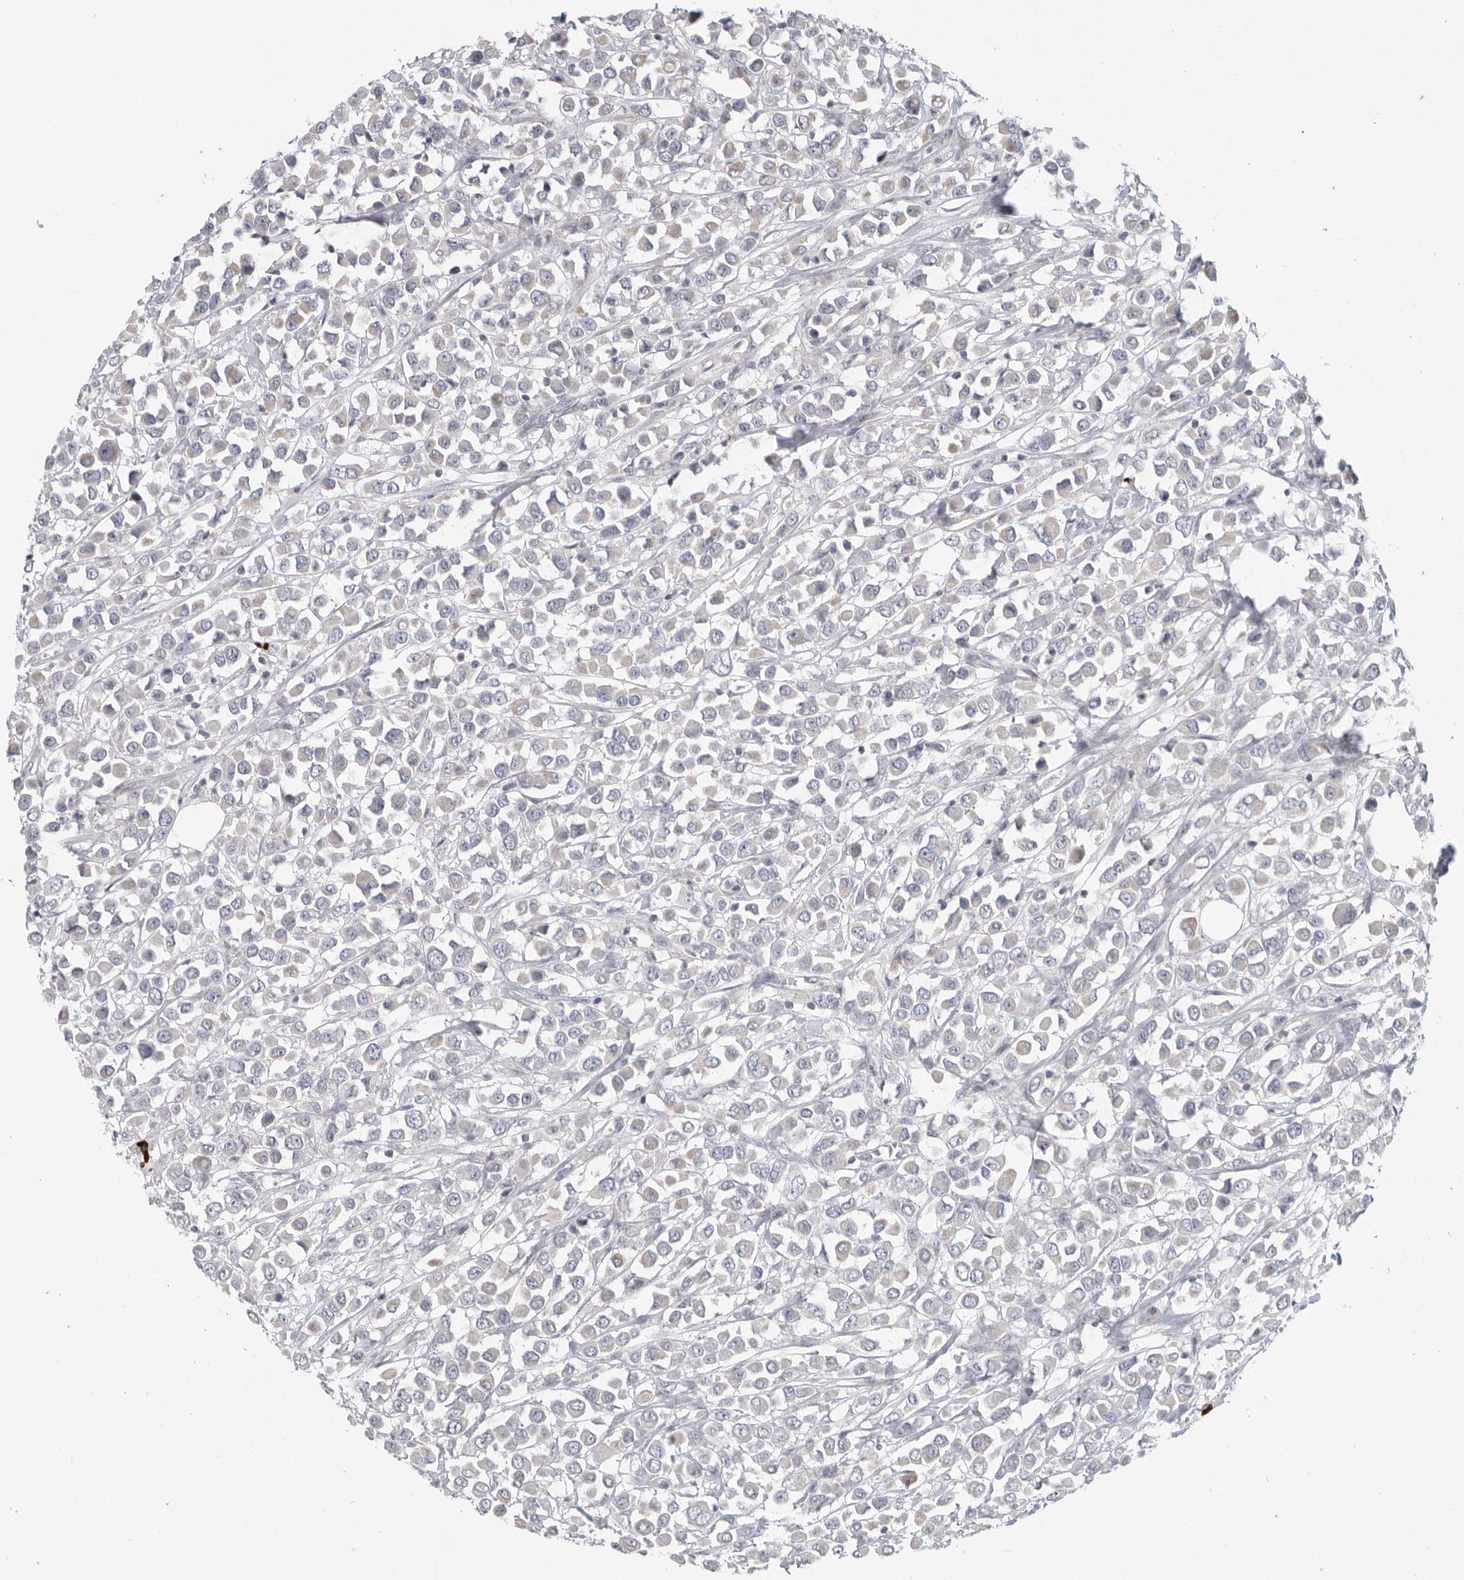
{"staining": {"intensity": "negative", "quantity": "none", "location": "none"}, "tissue": "breast cancer", "cell_type": "Tumor cells", "image_type": "cancer", "snomed": [{"axis": "morphology", "description": "Duct carcinoma"}, {"axis": "topography", "description": "Breast"}], "caption": "An image of invasive ductal carcinoma (breast) stained for a protein demonstrates no brown staining in tumor cells.", "gene": "TMEM69", "patient": {"sex": "female", "age": 61}}